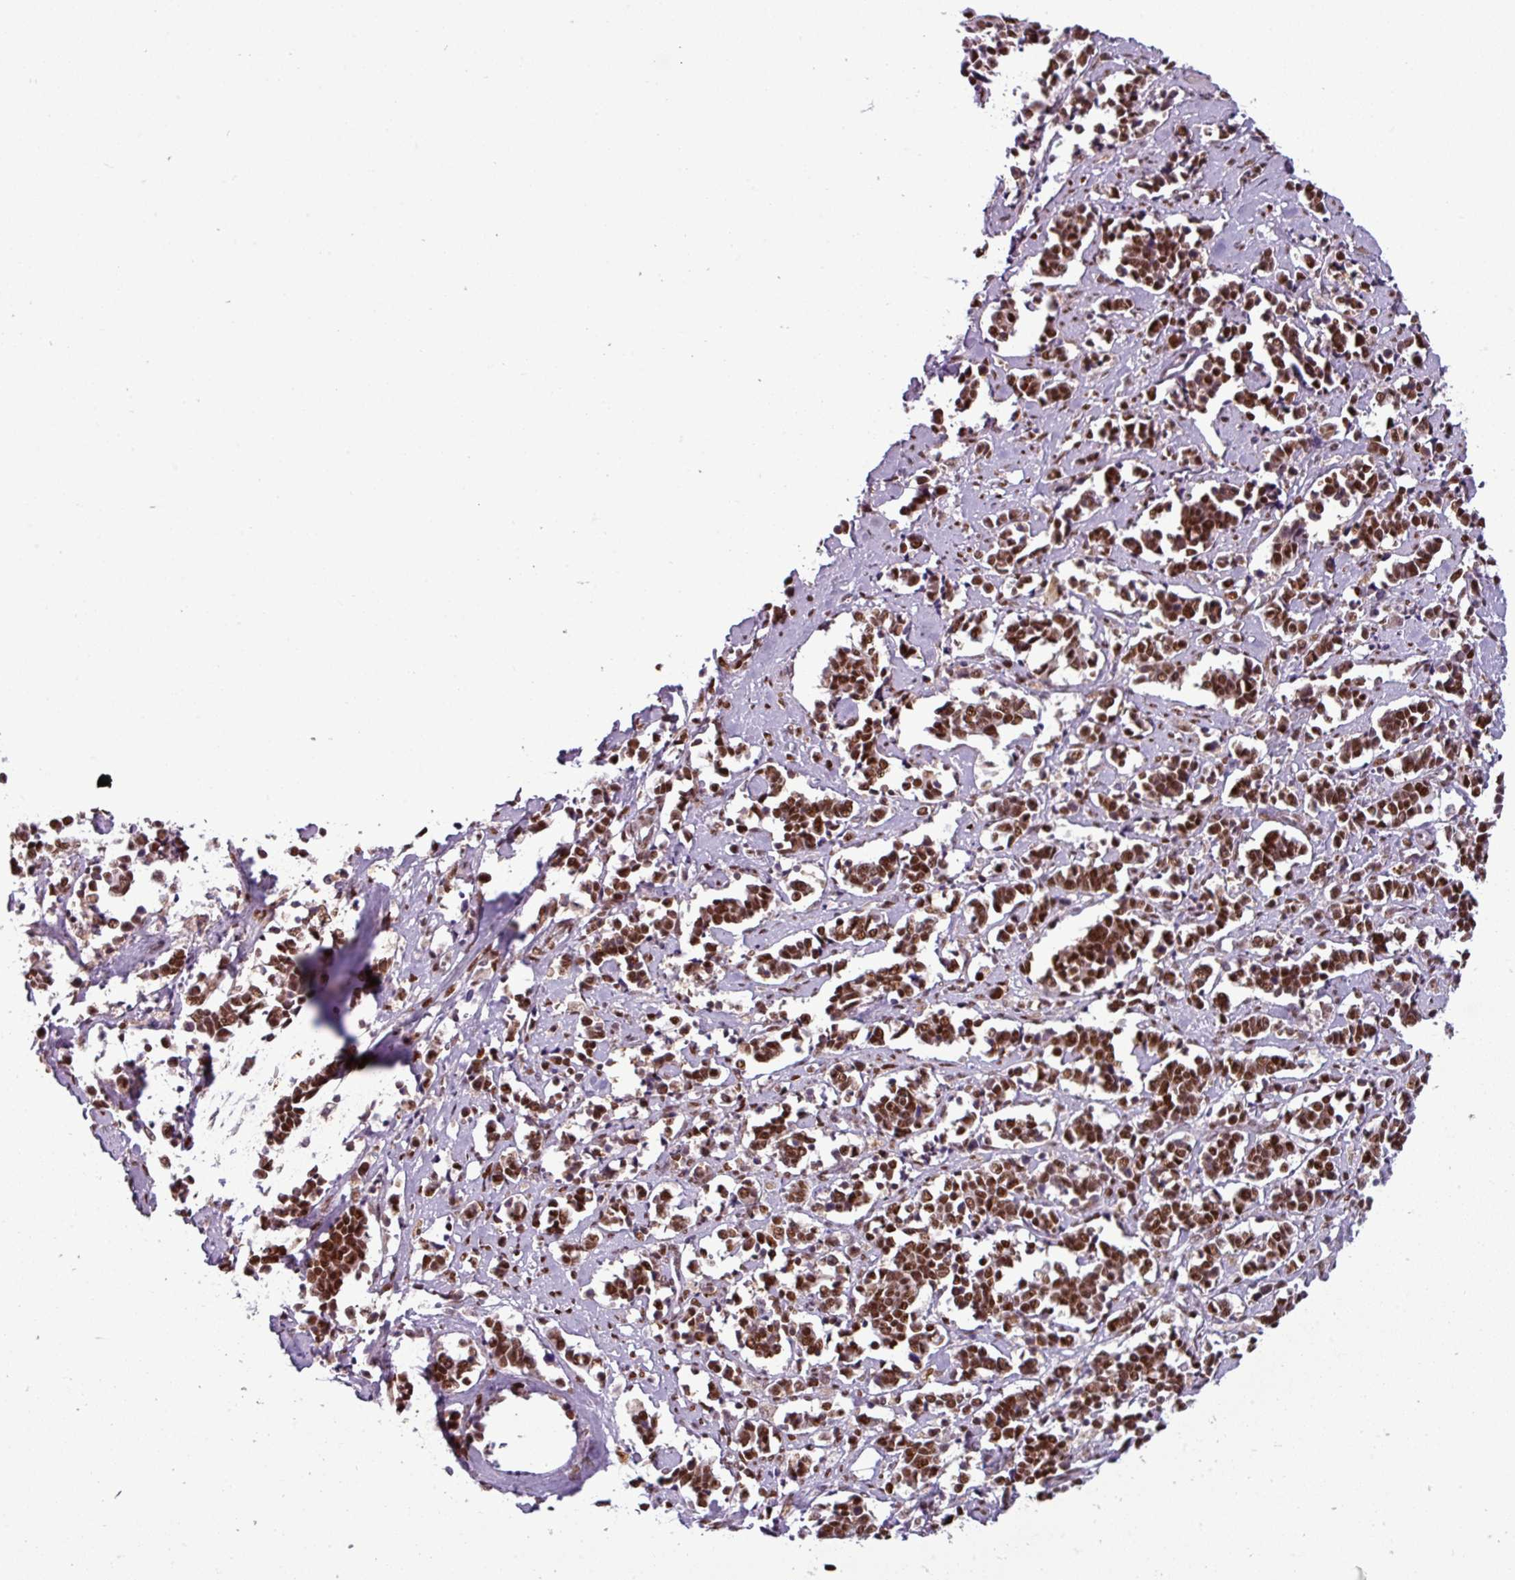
{"staining": {"intensity": "strong", "quantity": ">75%", "location": "nuclear"}, "tissue": "cervical cancer", "cell_type": "Tumor cells", "image_type": "cancer", "snomed": [{"axis": "morphology", "description": "Normal tissue, NOS"}, {"axis": "morphology", "description": "Squamous cell carcinoma, NOS"}, {"axis": "topography", "description": "Cervix"}], "caption": "This is an image of immunohistochemistry staining of cervical squamous cell carcinoma, which shows strong positivity in the nuclear of tumor cells.", "gene": "IRF2BPL", "patient": {"sex": "female", "age": 35}}